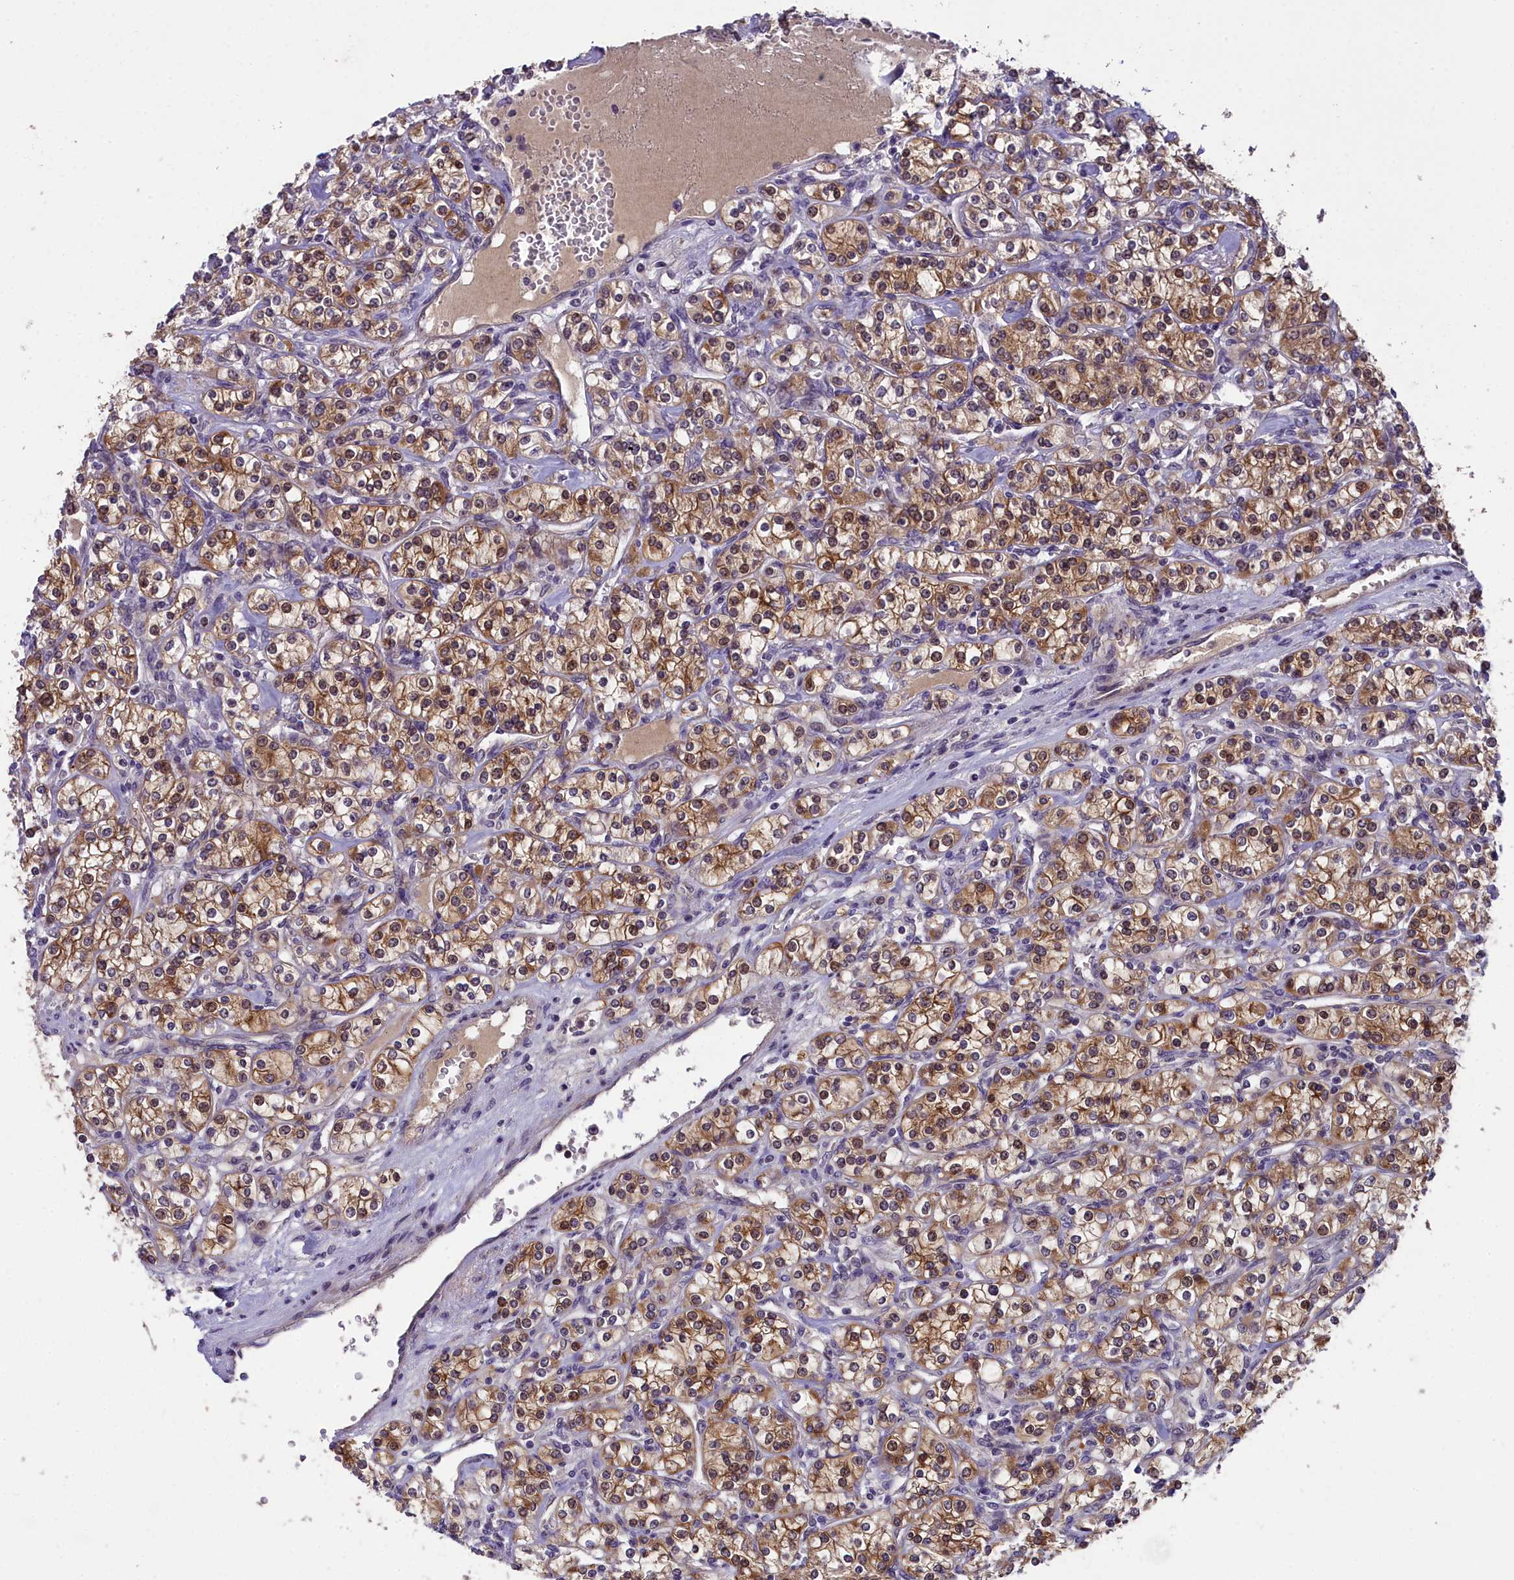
{"staining": {"intensity": "moderate", "quantity": ">75%", "location": "cytoplasmic/membranous,nuclear"}, "tissue": "renal cancer", "cell_type": "Tumor cells", "image_type": "cancer", "snomed": [{"axis": "morphology", "description": "Adenocarcinoma, NOS"}, {"axis": "topography", "description": "Kidney"}], "caption": "Moderate cytoplasmic/membranous and nuclear positivity for a protein is identified in approximately >75% of tumor cells of renal cancer using IHC.", "gene": "ZNF333", "patient": {"sex": "male", "age": 77}}